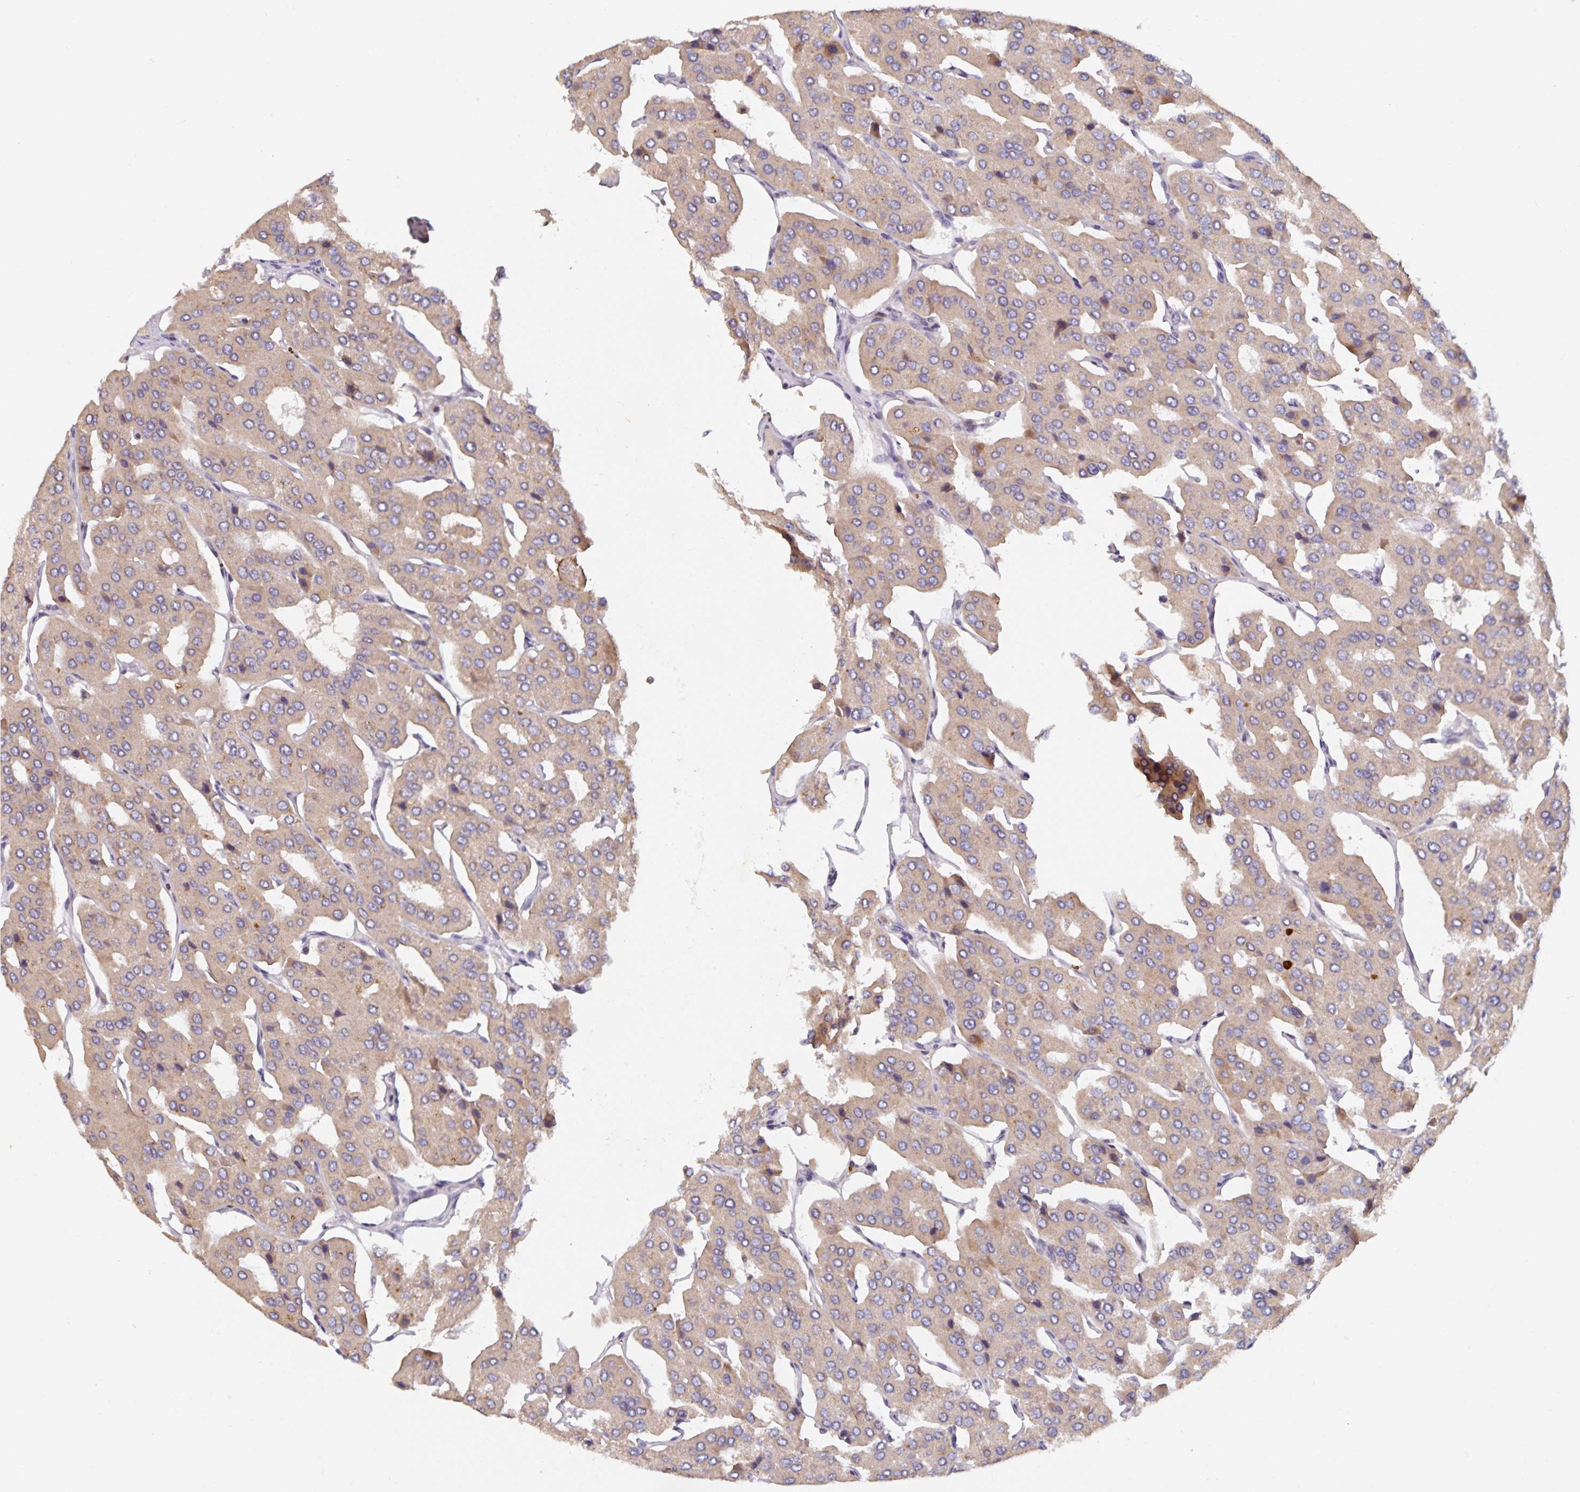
{"staining": {"intensity": "weak", "quantity": ">75%", "location": "cytoplasmic/membranous"}, "tissue": "parathyroid gland", "cell_type": "Glandular cells", "image_type": "normal", "snomed": [{"axis": "morphology", "description": "Normal tissue, NOS"}, {"axis": "morphology", "description": "Adenoma, NOS"}, {"axis": "topography", "description": "Parathyroid gland"}], "caption": "This image reveals unremarkable parathyroid gland stained with immunohistochemistry (IHC) to label a protein in brown. The cytoplasmic/membranous of glandular cells show weak positivity for the protein. Nuclei are counter-stained blue.", "gene": "HEPN1", "patient": {"sex": "female", "age": 86}}